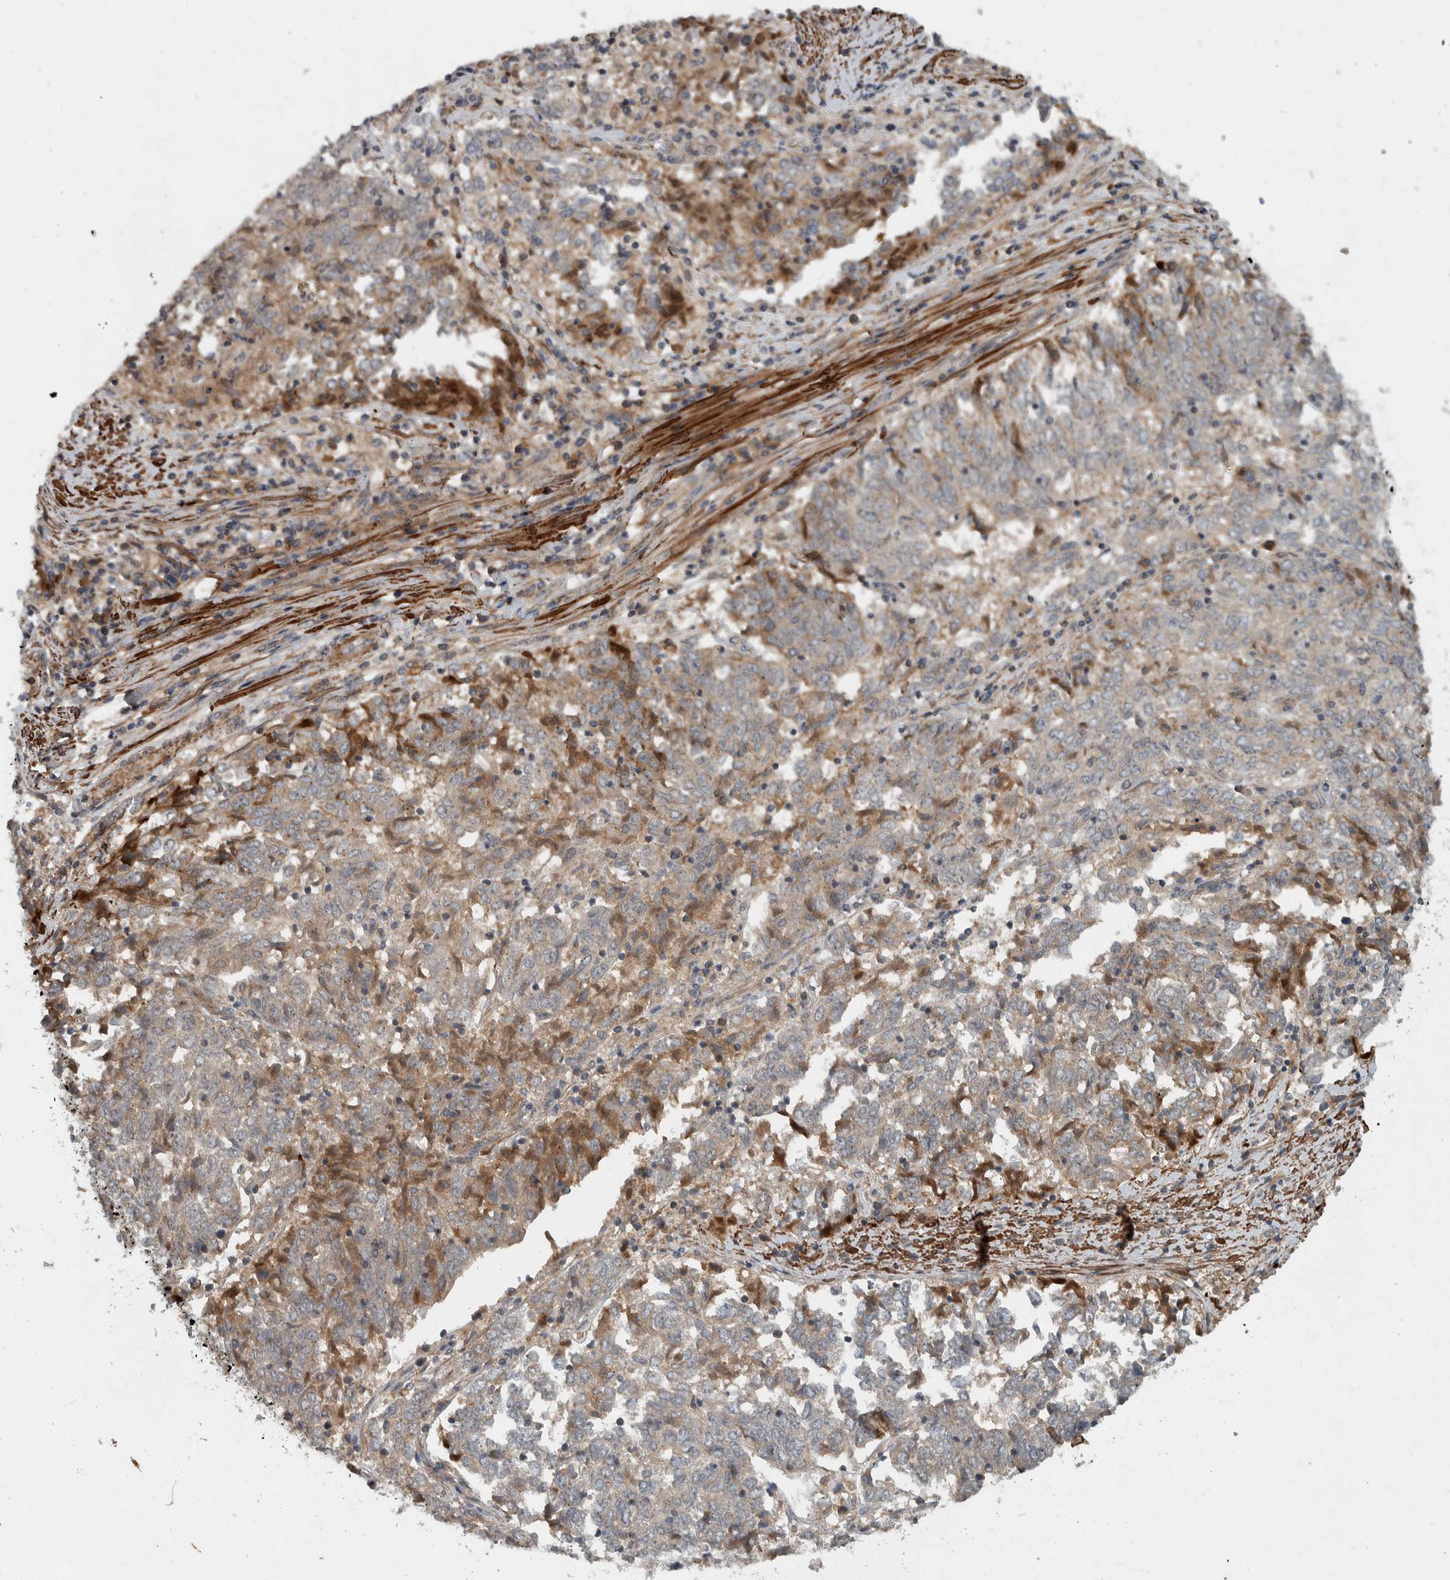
{"staining": {"intensity": "weak", "quantity": "<25%", "location": "cytoplasmic/membranous"}, "tissue": "endometrial cancer", "cell_type": "Tumor cells", "image_type": "cancer", "snomed": [{"axis": "morphology", "description": "Adenocarcinoma, NOS"}, {"axis": "topography", "description": "Endometrium"}], "caption": "High magnification brightfield microscopy of endometrial cancer (adenocarcinoma) stained with DAB (3,3'-diaminobenzidine) (brown) and counterstained with hematoxylin (blue): tumor cells show no significant positivity.", "gene": "LBHD1", "patient": {"sex": "female", "age": 80}}